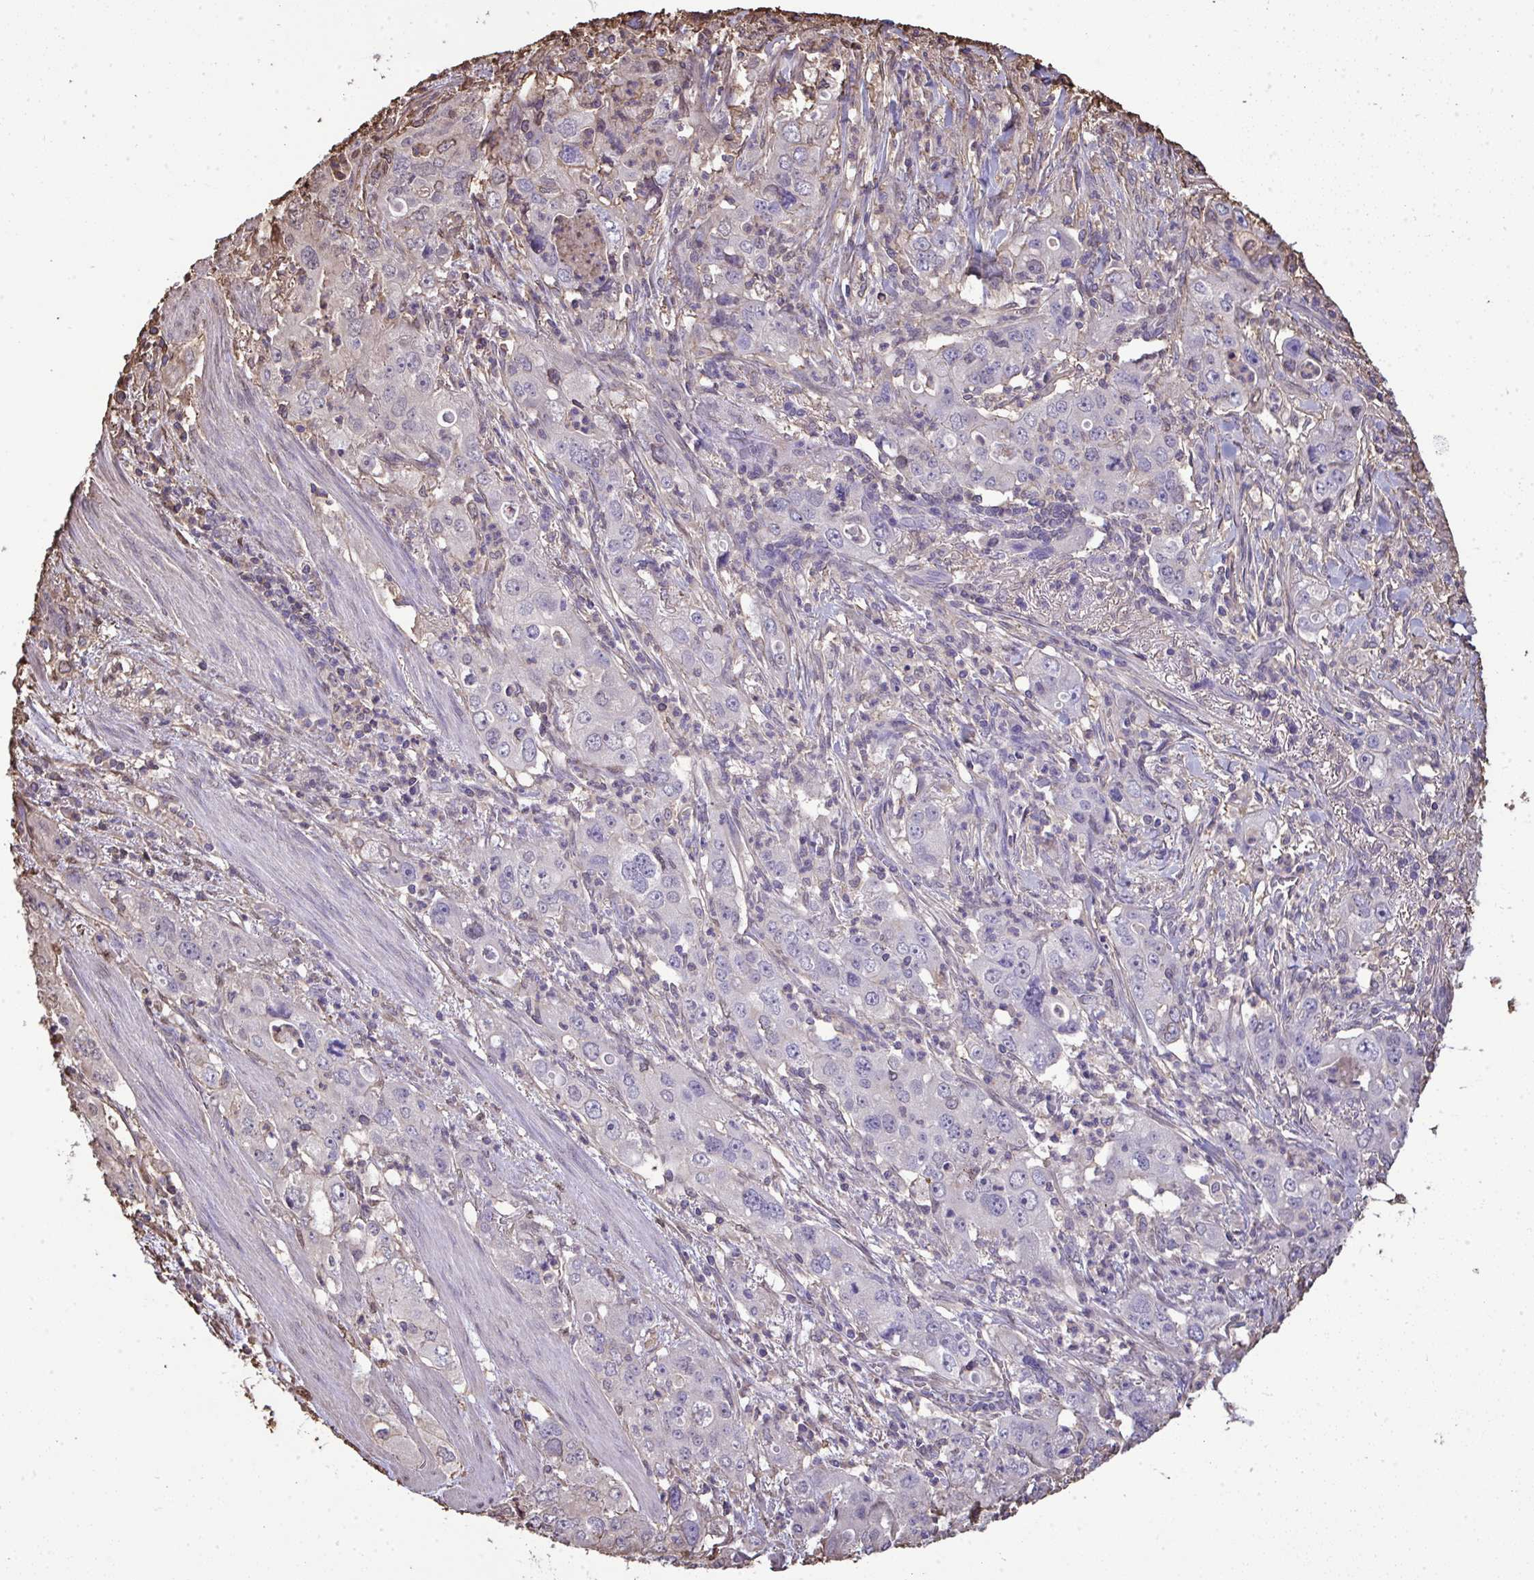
{"staining": {"intensity": "negative", "quantity": "none", "location": "none"}, "tissue": "stomach cancer", "cell_type": "Tumor cells", "image_type": "cancer", "snomed": [{"axis": "morphology", "description": "Adenocarcinoma, NOS"}, {"axis": "topography", "description": "Stomach, upper"}], "caption": "Human stomach cancer stained for a protein using immunohistochemistry exhibits no positivity in tumor cells.", "gene": "ANXA5", "patient": {"sex": "male", "age": 75}}